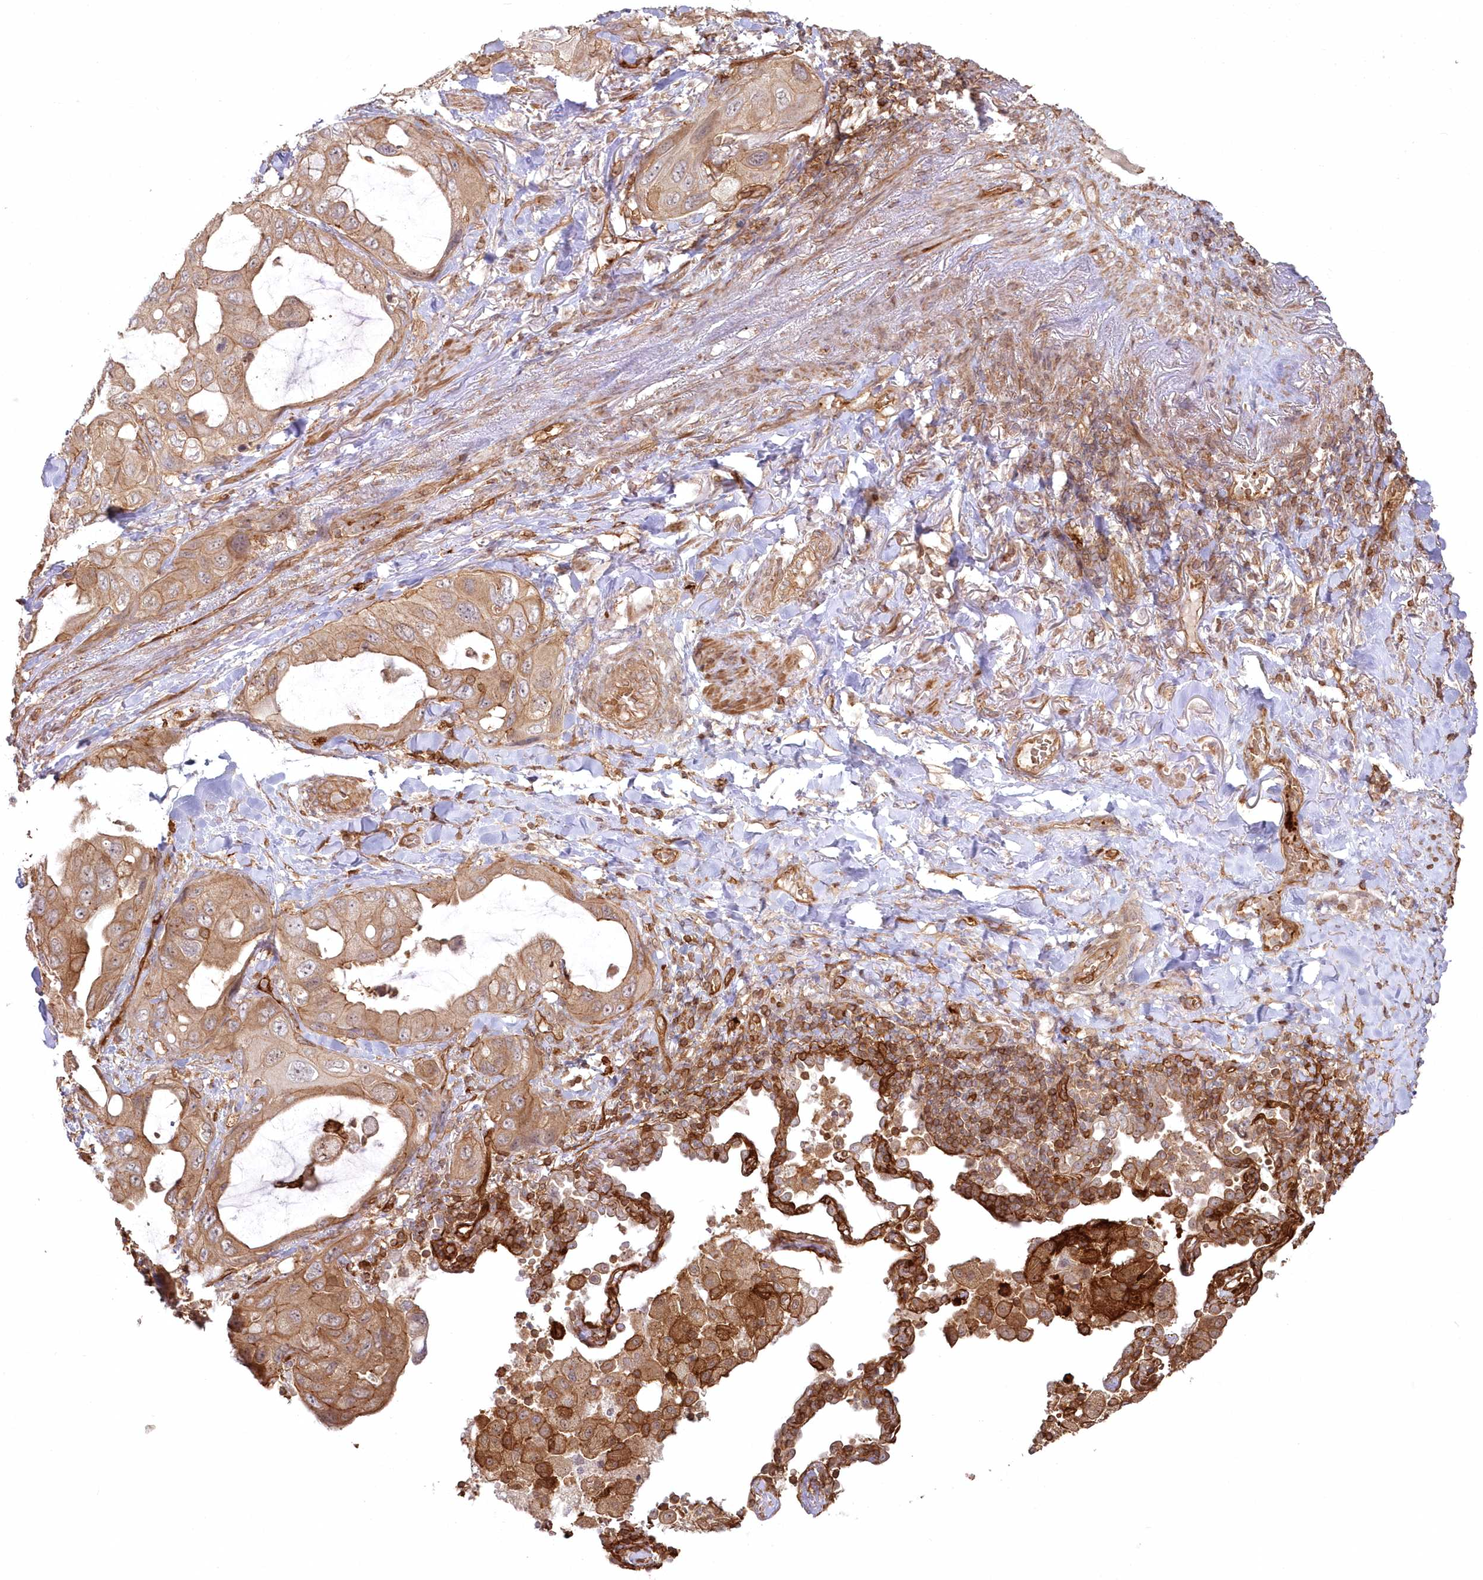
{"staining": {"intensity": "moderate", "quantity": ">75%", "location": "cytoplasmic/membranous"}, "tissue": "lung cancer", "cell_type": "Tumor cells", "image_type": "cancer", "snomed": [{"axis": "morphology", "description": "Squamous cell carcinoma, NOS"}, {"axis": "topography", "description": "Lung"}], "caption": "A brown stain shows moderate cytoplasmic/membranous positivity of a protein in human lung cancer tumor cells.", "gene": "RGCC", "patient": {"sex": "female", "age": 73}}